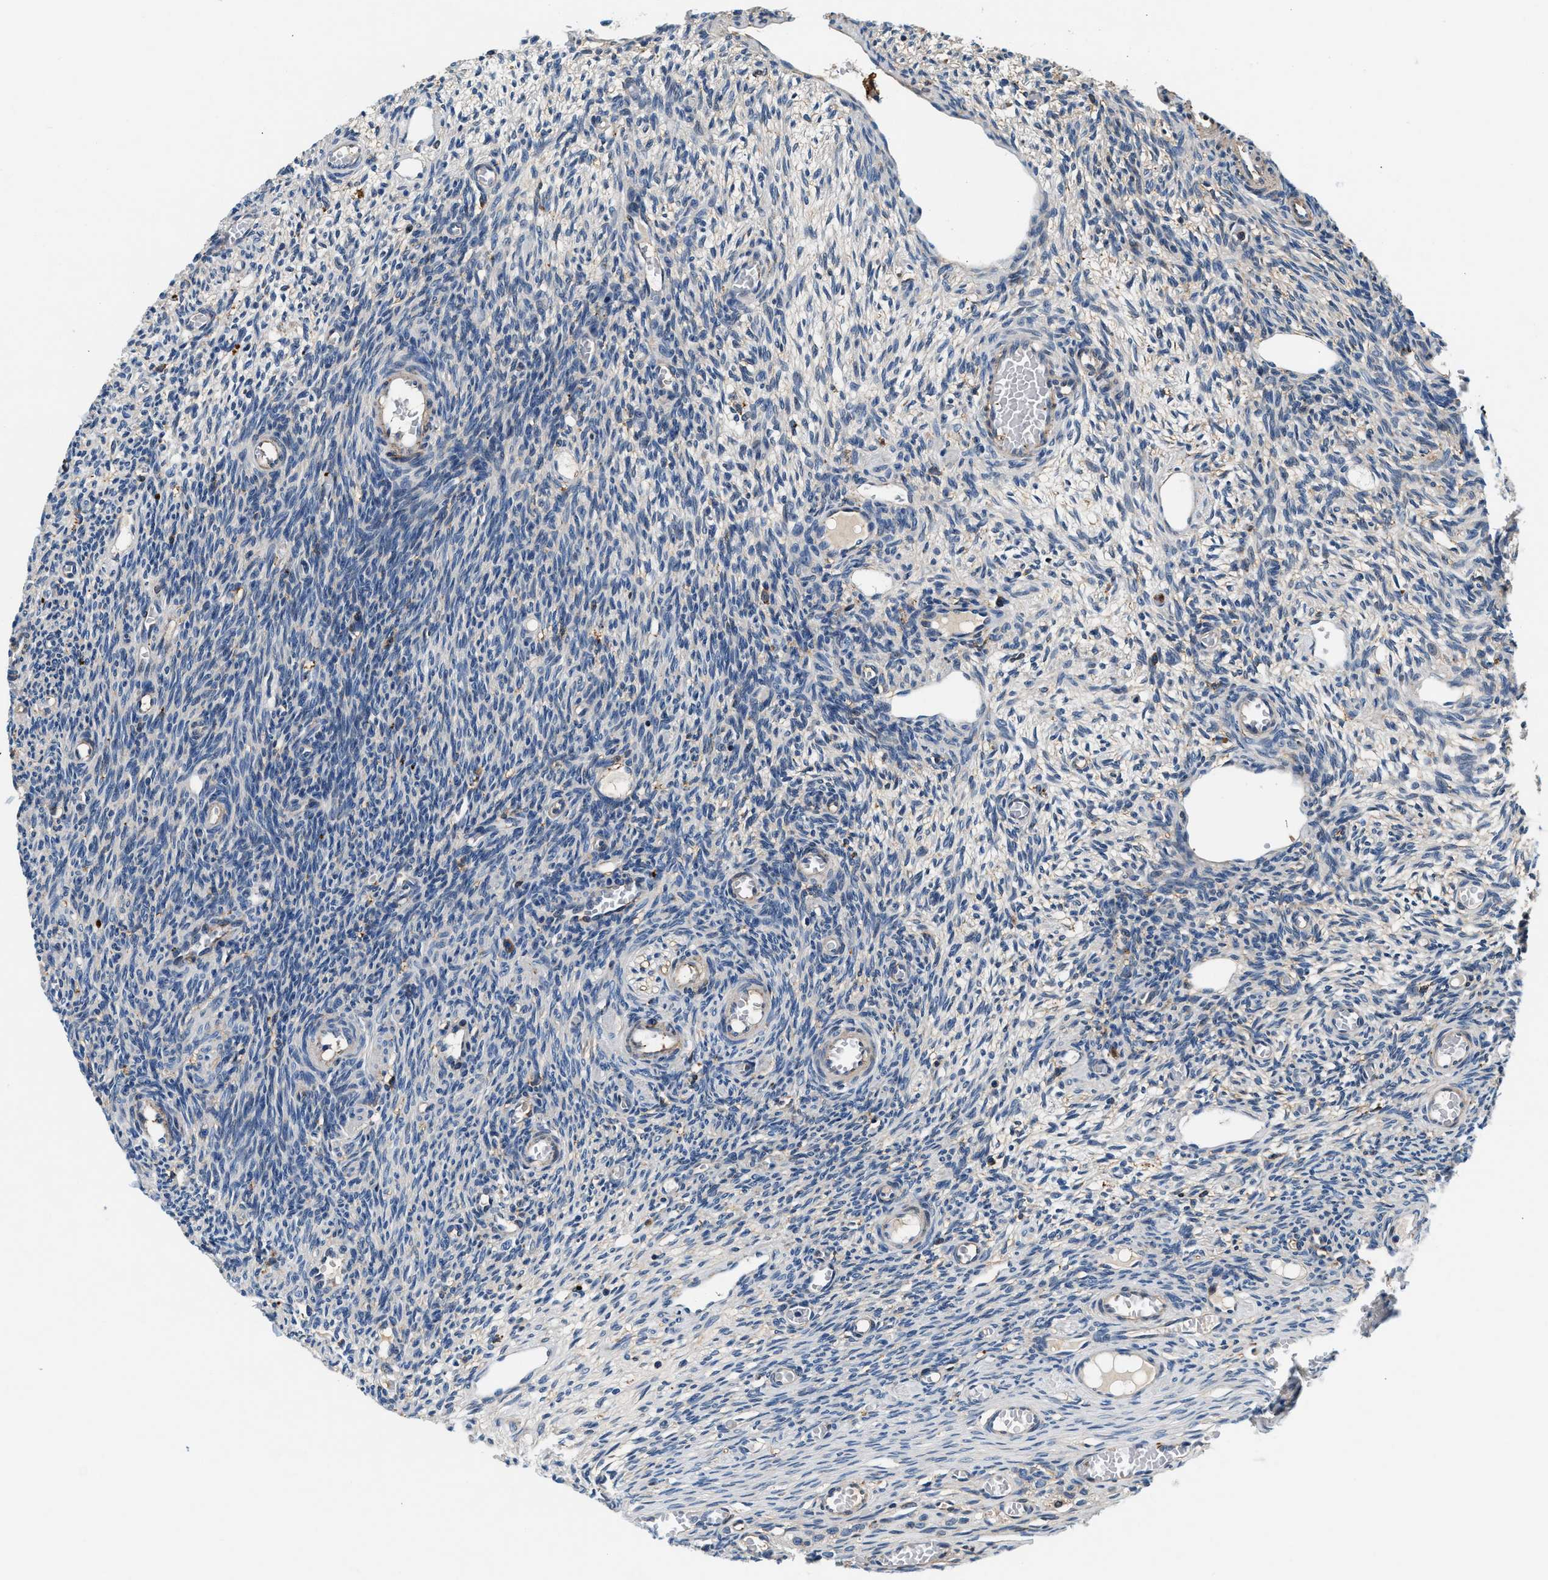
{"staining": {"intensity": "weak", "quantity": "<25%", "location": "cytoplasmic/membranous"}, "tissue": "ovary", "cell_type": "Ovarian stroma cells", "image_type": "normal", "snomed": [{"axis": "morphology", "description": "Normal tissue, NOS"}, {"axis": "topography", "description": "Ovary"}], "caption": "IHC histopathology image of normal human ovary stained for a protein (brown), which shows no staining in ovarian stroma cells.", "gene": "SLFN11", "patient": {"sex": "female", "age": 27}}